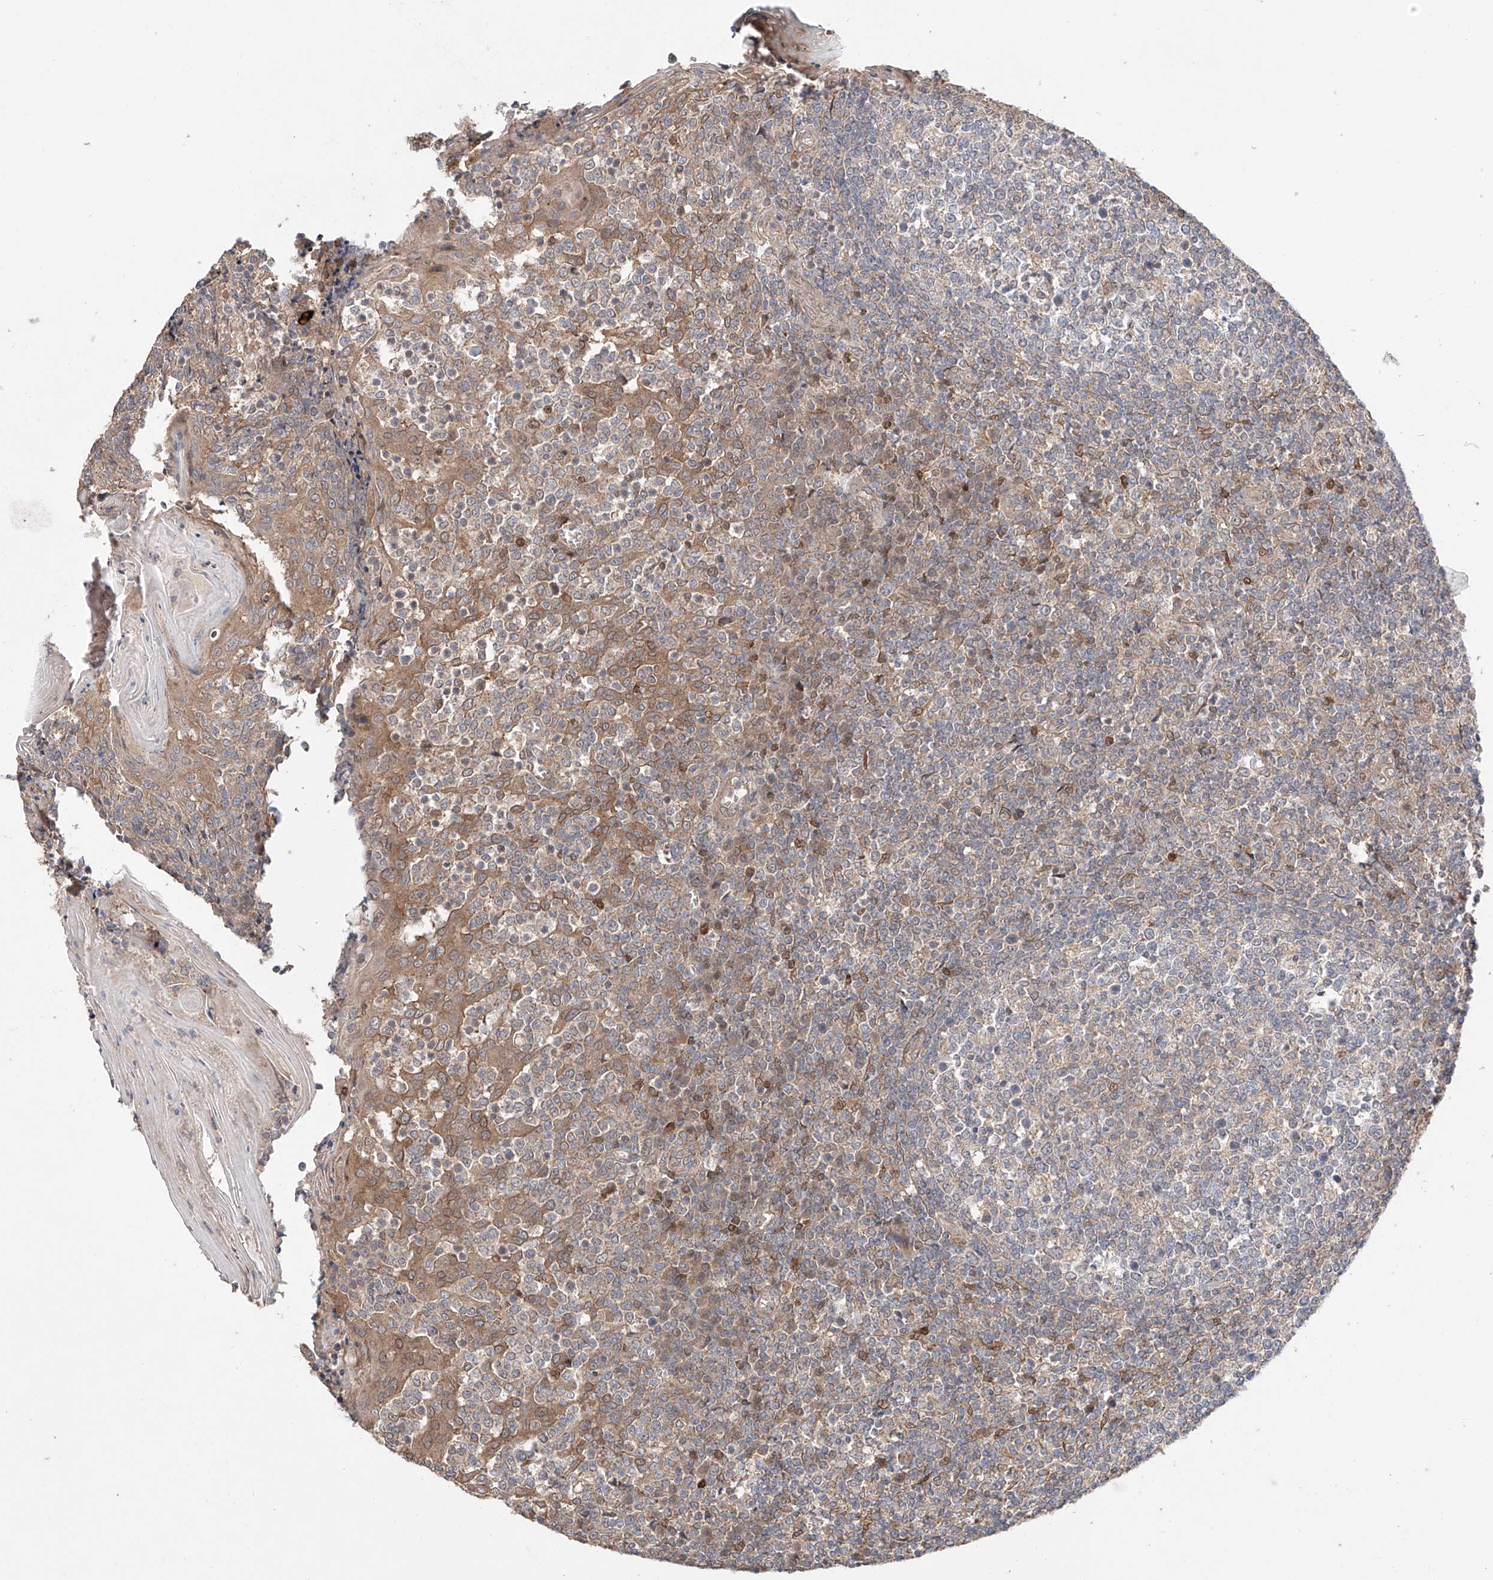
{"staining": {"intensity": "weak", "quantity": "<25%", "location": "cytoplasmic/membranous"}, "tissue": "tonsil", "cell_type": "Germinal center cells", "image_type": "normal", "snomed": [{"axis": "morphology", "description": "Normal tissue, NOS"}, {"axis": "topography", "description": "Tonsil"}], "caption": "A histopathology image of tonsil stained for a protein reveals no brown staining in germinal center cells. (Brightfield microscopy of DAB (3,3'-diaminobenzidine) IHC at high magnification).", "gene": "IGSF22", "patient": {"sex": "female", "age": 19}}